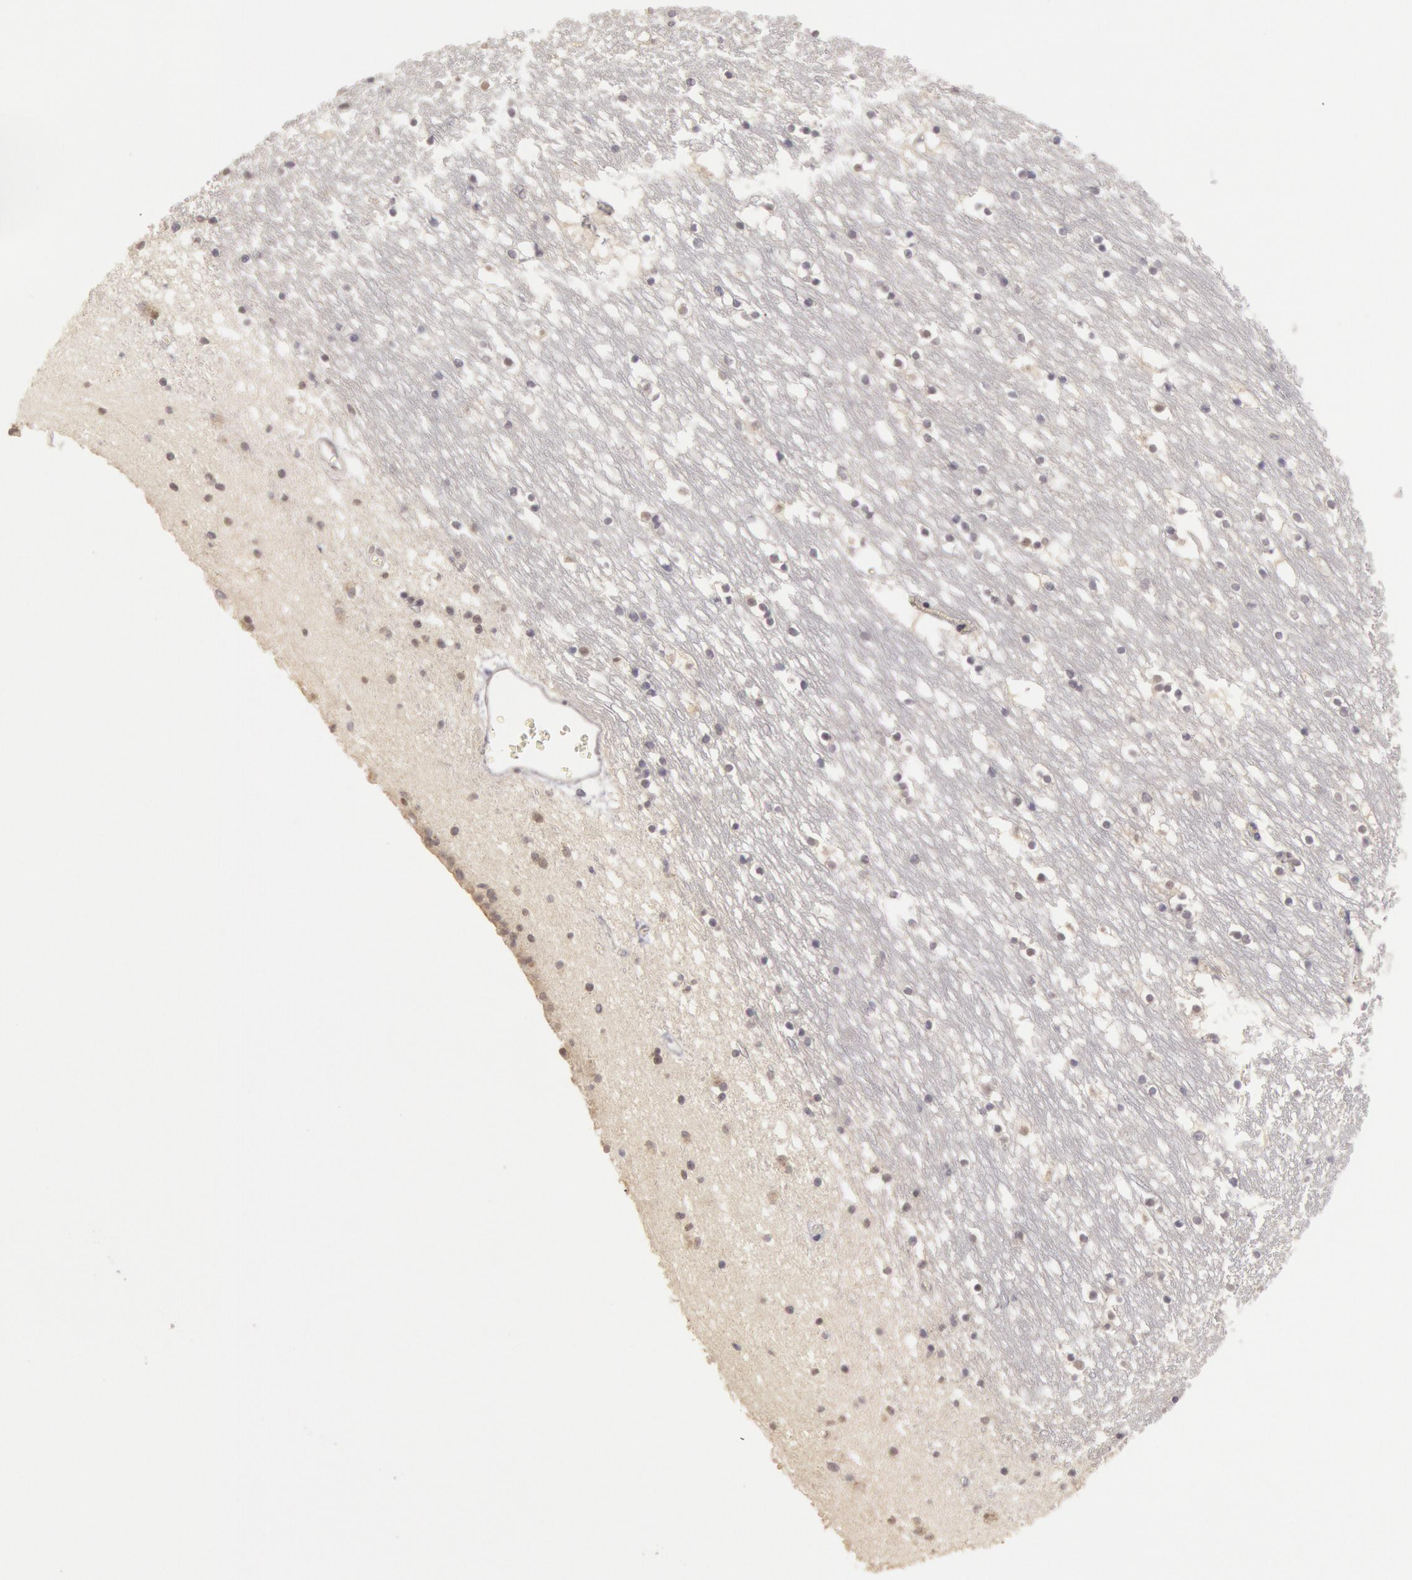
{"staining": {"intensity": "negative", "quantity": "none", "location": "none"}, "tissue": "caudate", "cell_type": "Glial cells", "image_type": "normal", "snomed": [{"axis": "morphology", "description": "Normal tissue, NOS"}, {"axis": "topography", "description": "Lateral ventricle wall"}], "caption": "Image shows no significant protein positivity in glial cells of normal caudate. (DAB (3,3'-diaminobenzidine) IHC with hematoxylin counter stain).", "gene": "RIMBP3B", "patient": {"sex": "male", "age": 45}}